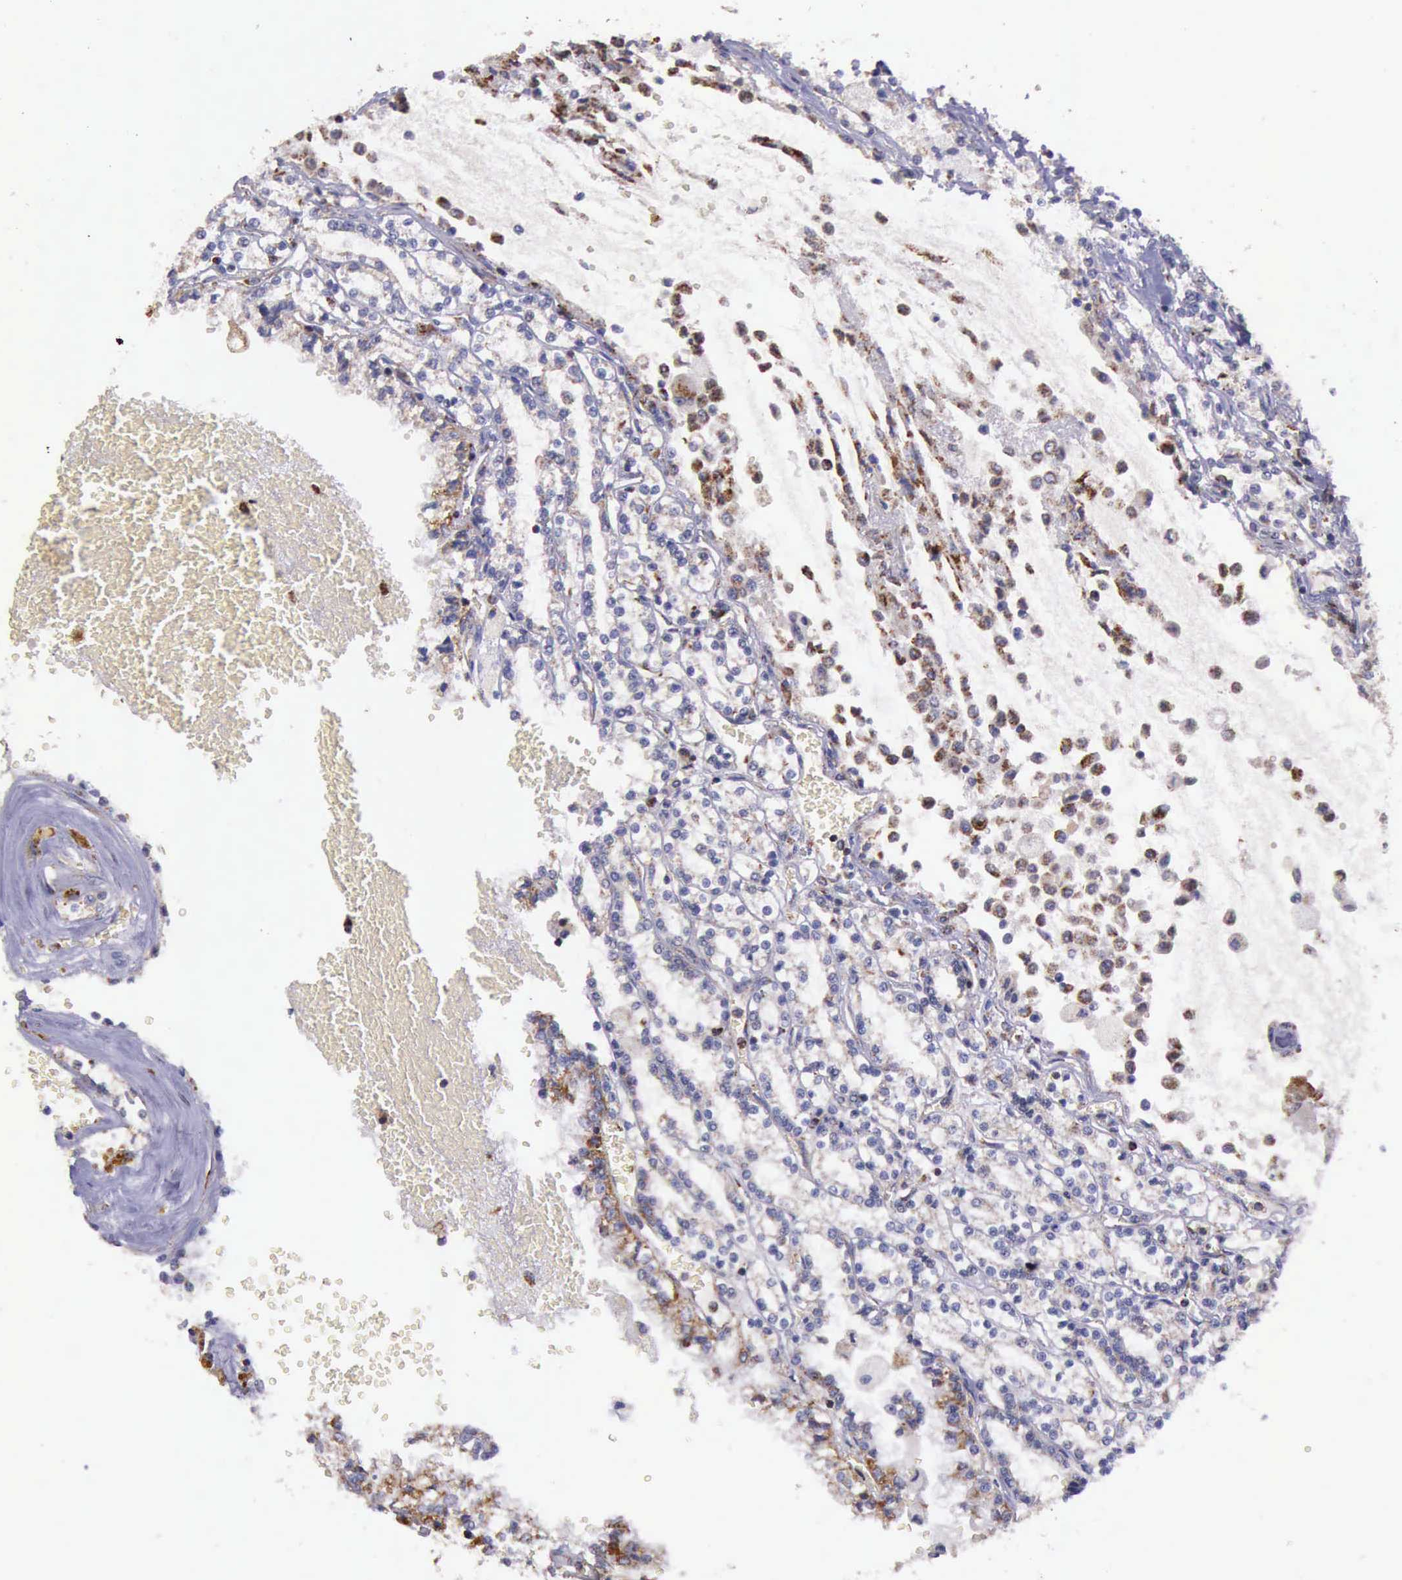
{"staining": {"intensity": "moderate", "quantity": "25%-75%", "location": "cytoplasmic/membranous"}, "tissue": "renal cancer", "cell_type": "Tumor cells", "image_type": "cancer", "snomed": [{"axis": "morphology", "description": "Adenocarcinoma, NOS"}, {"axis": "topography", "description": "Kidney"}], "caption": "A brown stain shows moderate cytoplasmic/membranous staining of a protein in renal cancer (adenocarcinoma) tumor cells.", "gene": "TXN2", "patient": {"sex": "female", "age": 56}}